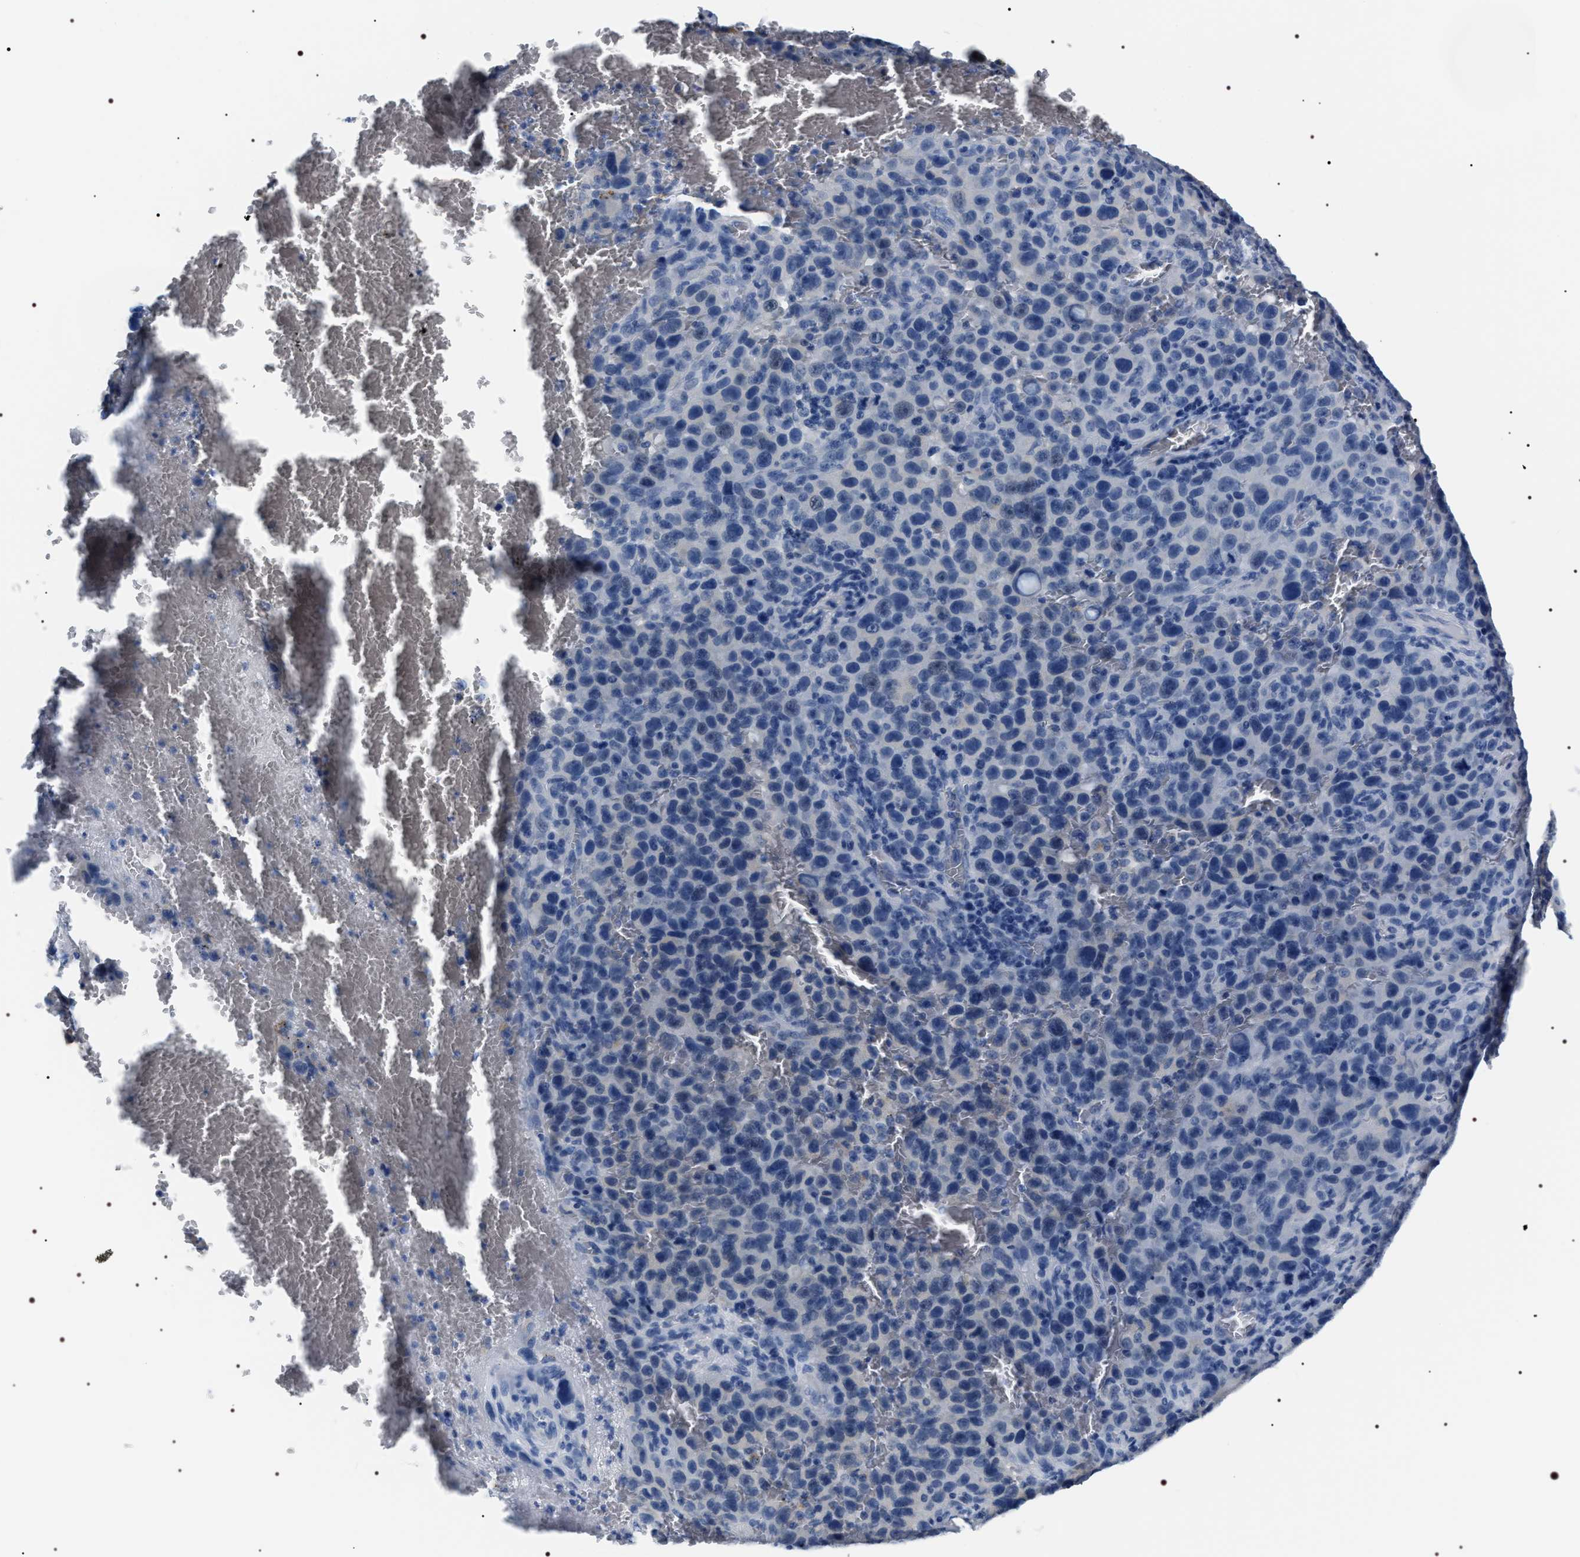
{"staining": {"intensity": "negative", "quantity": "none", "location": "none"}, "tissue": "melanoma", "cell_type": "Tumor cells", "image_type": "cancer", "snomed": [{"axis": "morphology", "description": "Malignant melanoma, NOS"}, {"axis": "topography", "description": "Skin"}], "caption": "IHC micrograph of melanoma stained for a protein (brown), which demonstrates no staining in tumor cells. Nuclei are stained in blue.", "gene": "ADH4", "patient": {"sex": "female", "age": 82}}